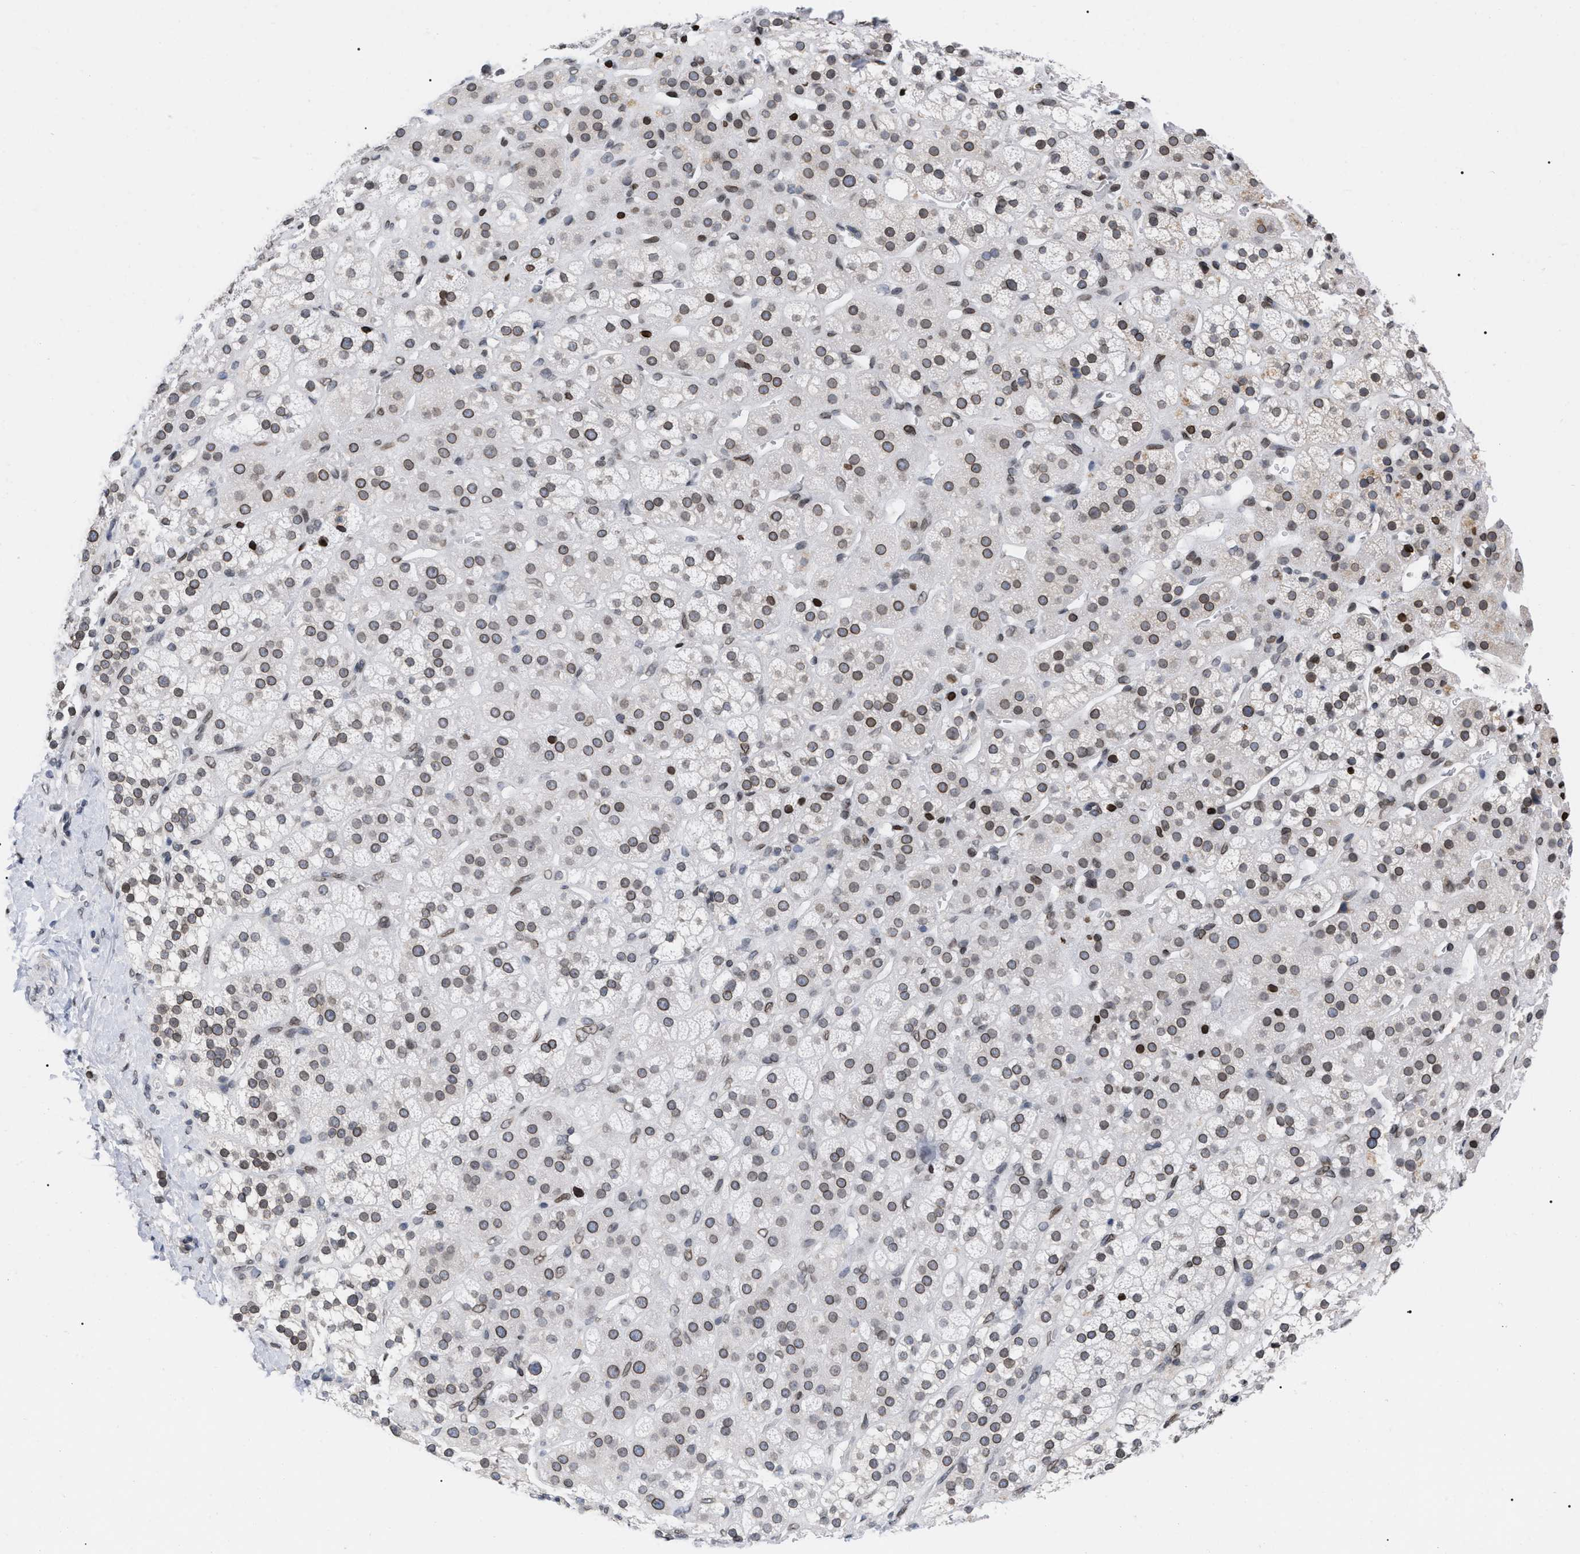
{"staining": {"intensity": "moderate", "quantity": ">75%", "location": "cytoplasmic/membranous,nuclear"}, "tissue": "adrenal gland", "cell_type": "Glandular cells", "image_type": "normal", "snomed": [{"axis": "morphology", "description": "Normal tissue, NOS"}, {"axis": "topography", "description": "Adrenal gland"}], "caption": "Immunohistochemistry (IHC) micrograph of normal adrenal gland: human adrenal gland stained using immunohistochemistry (IHC) displays medium levels of moderate protein expression localized specifically in the cytoplasmic/membranous,nuclear of glandular cells, appearing as a cytoplasmic/membranous,nuclear brown color.", "gene": "TPR", "patient": {"sex": "male", "age": 56}}